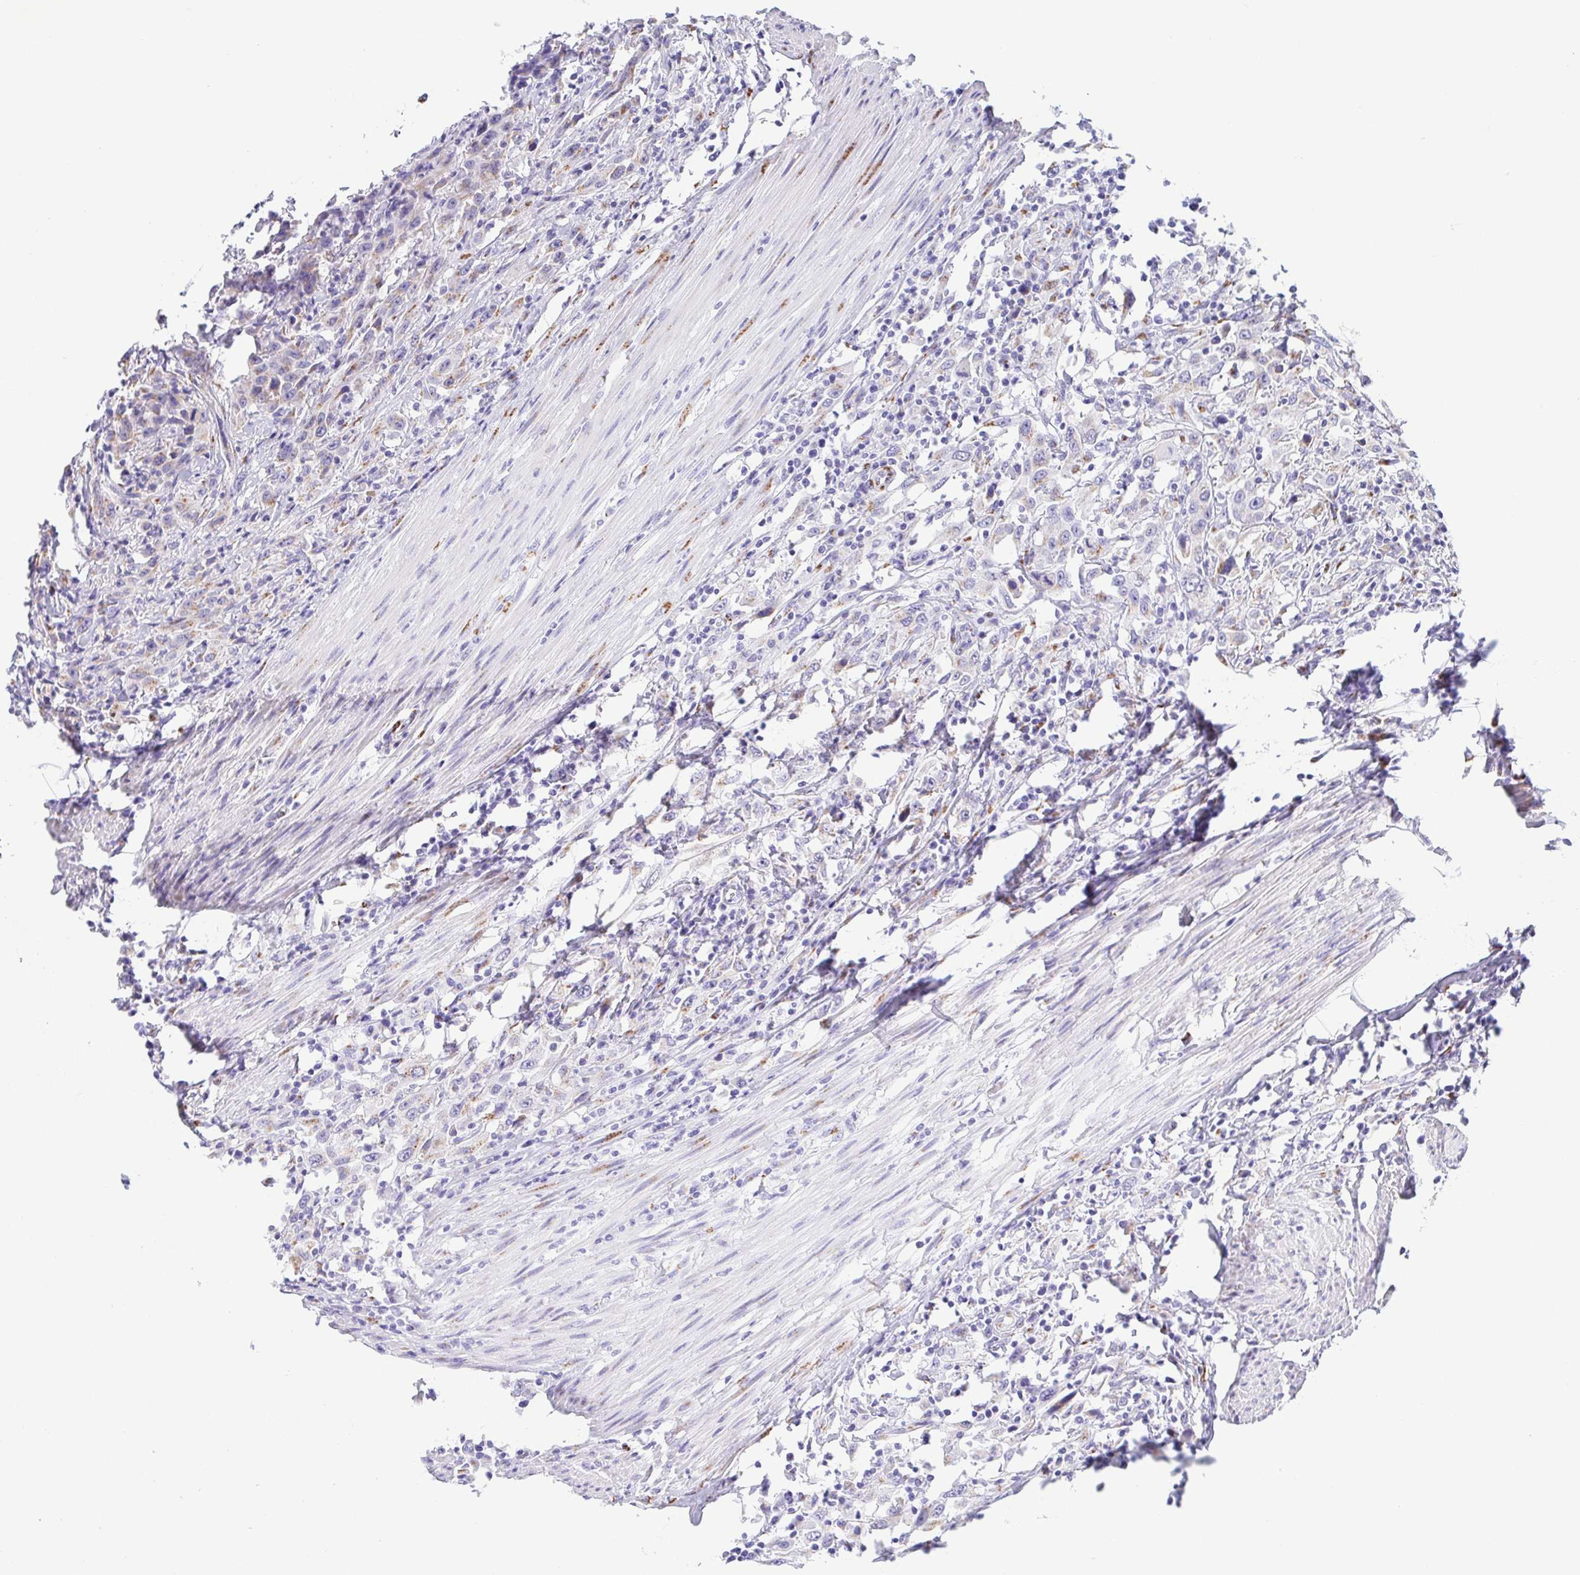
{"staining": {"intensity": "weak", "quantity": "<25%", "location": "cytoplasmic/membranous"}, "tissue": "urothelial cancer", "cell_type": "Tumor cells", "image_type": "cancer", "snomed": [{"axis": "morphology", "description": "Urothelial carcinoma, High grade"}, {"axis": "topography", "description": "Urinary bladder"}], "caption": "Tumor cells show no significant protein expression in urothelial cancer.", "gene": "SULT1B1", "patient": {"sex": "male", "age": 61}}